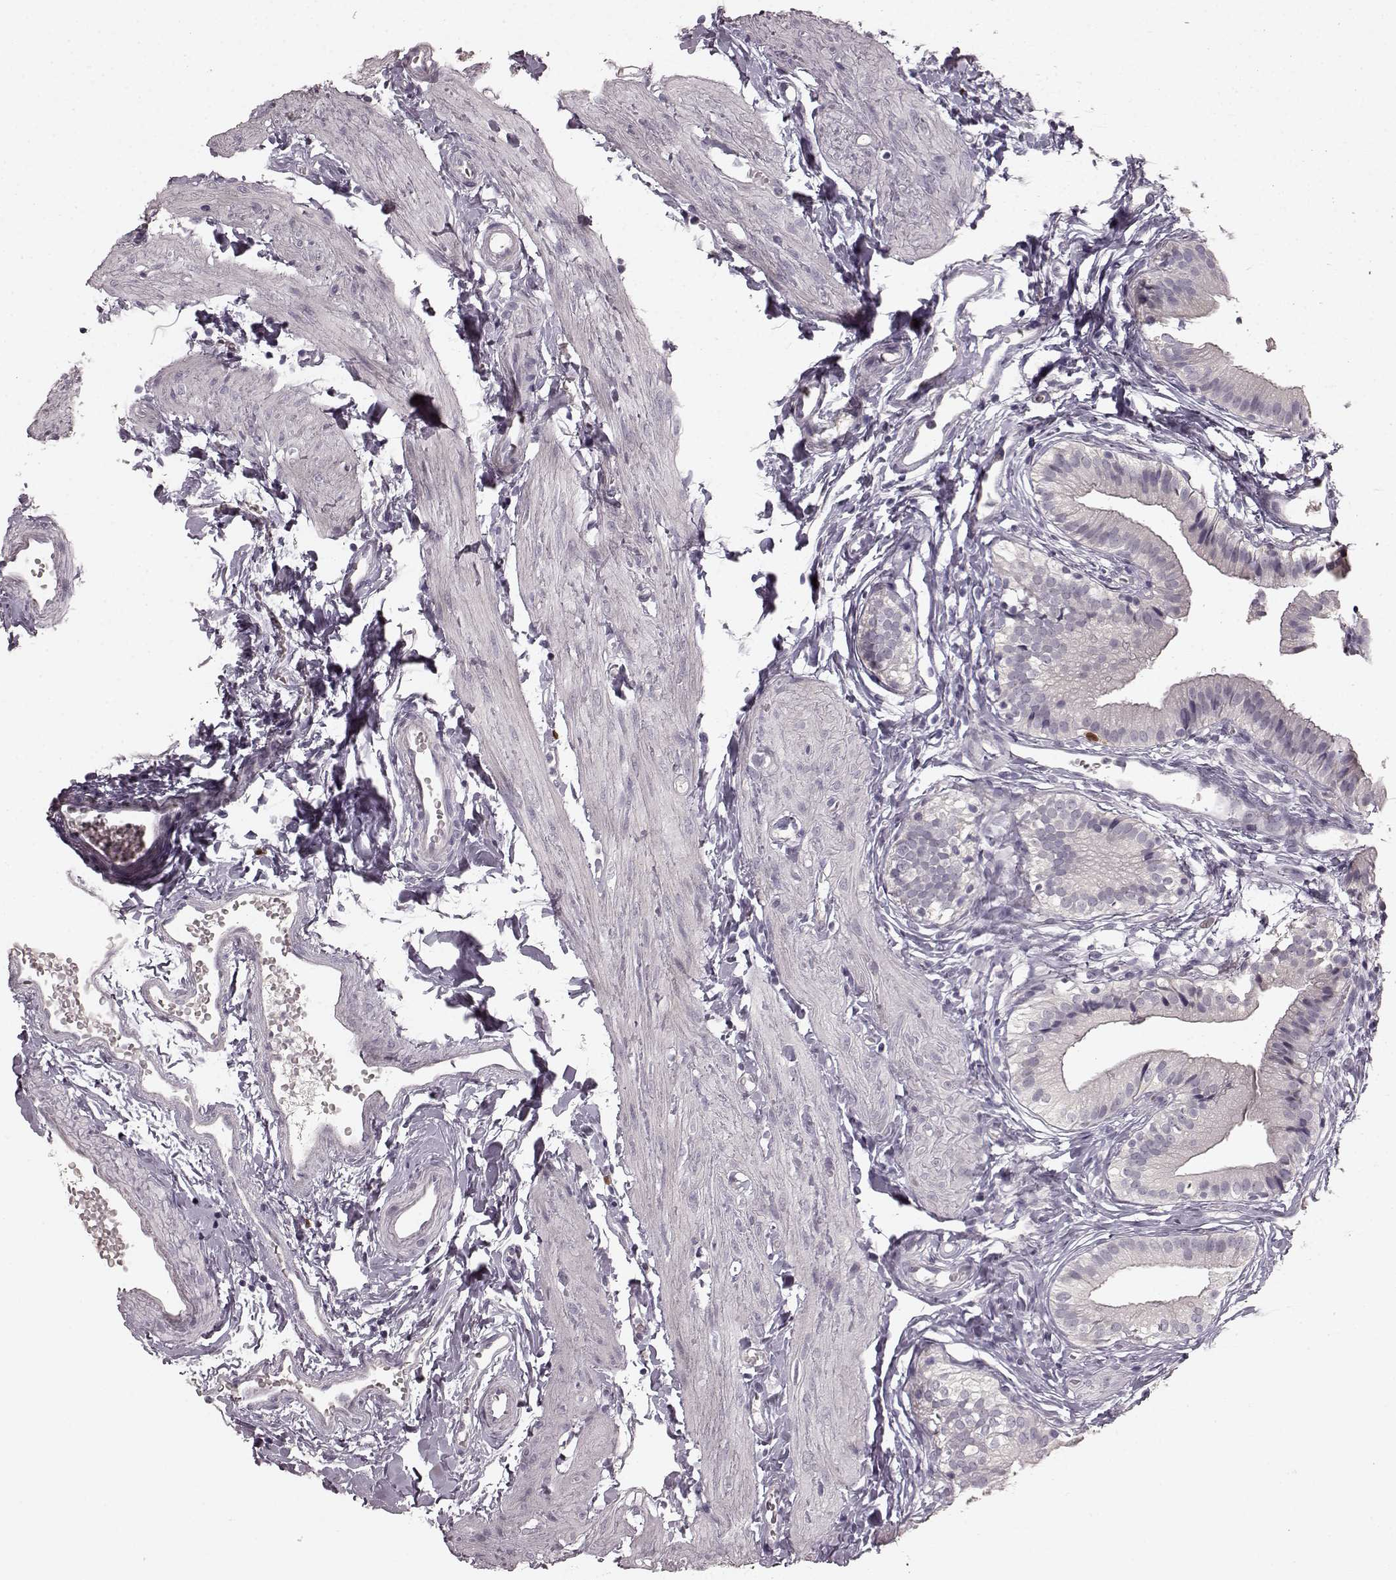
{"staining": {"intensity": "negative", "quantity": "none", "location": "none"}, "tissue": "gallbladder", "cell_type": "Glandular cells", "image_type": "normal", "snomed": [{"axis": "morphology", "description": "Normal tissue, NOS"}, {"axis": "topography", "description": "Gallbladder"}], "caption": "Protein analysis of unremarkable gallbladder shows no significant expression in glandular cells.", "gene": "CCNA2", "patient": {"sex": "female", "age": 47}}